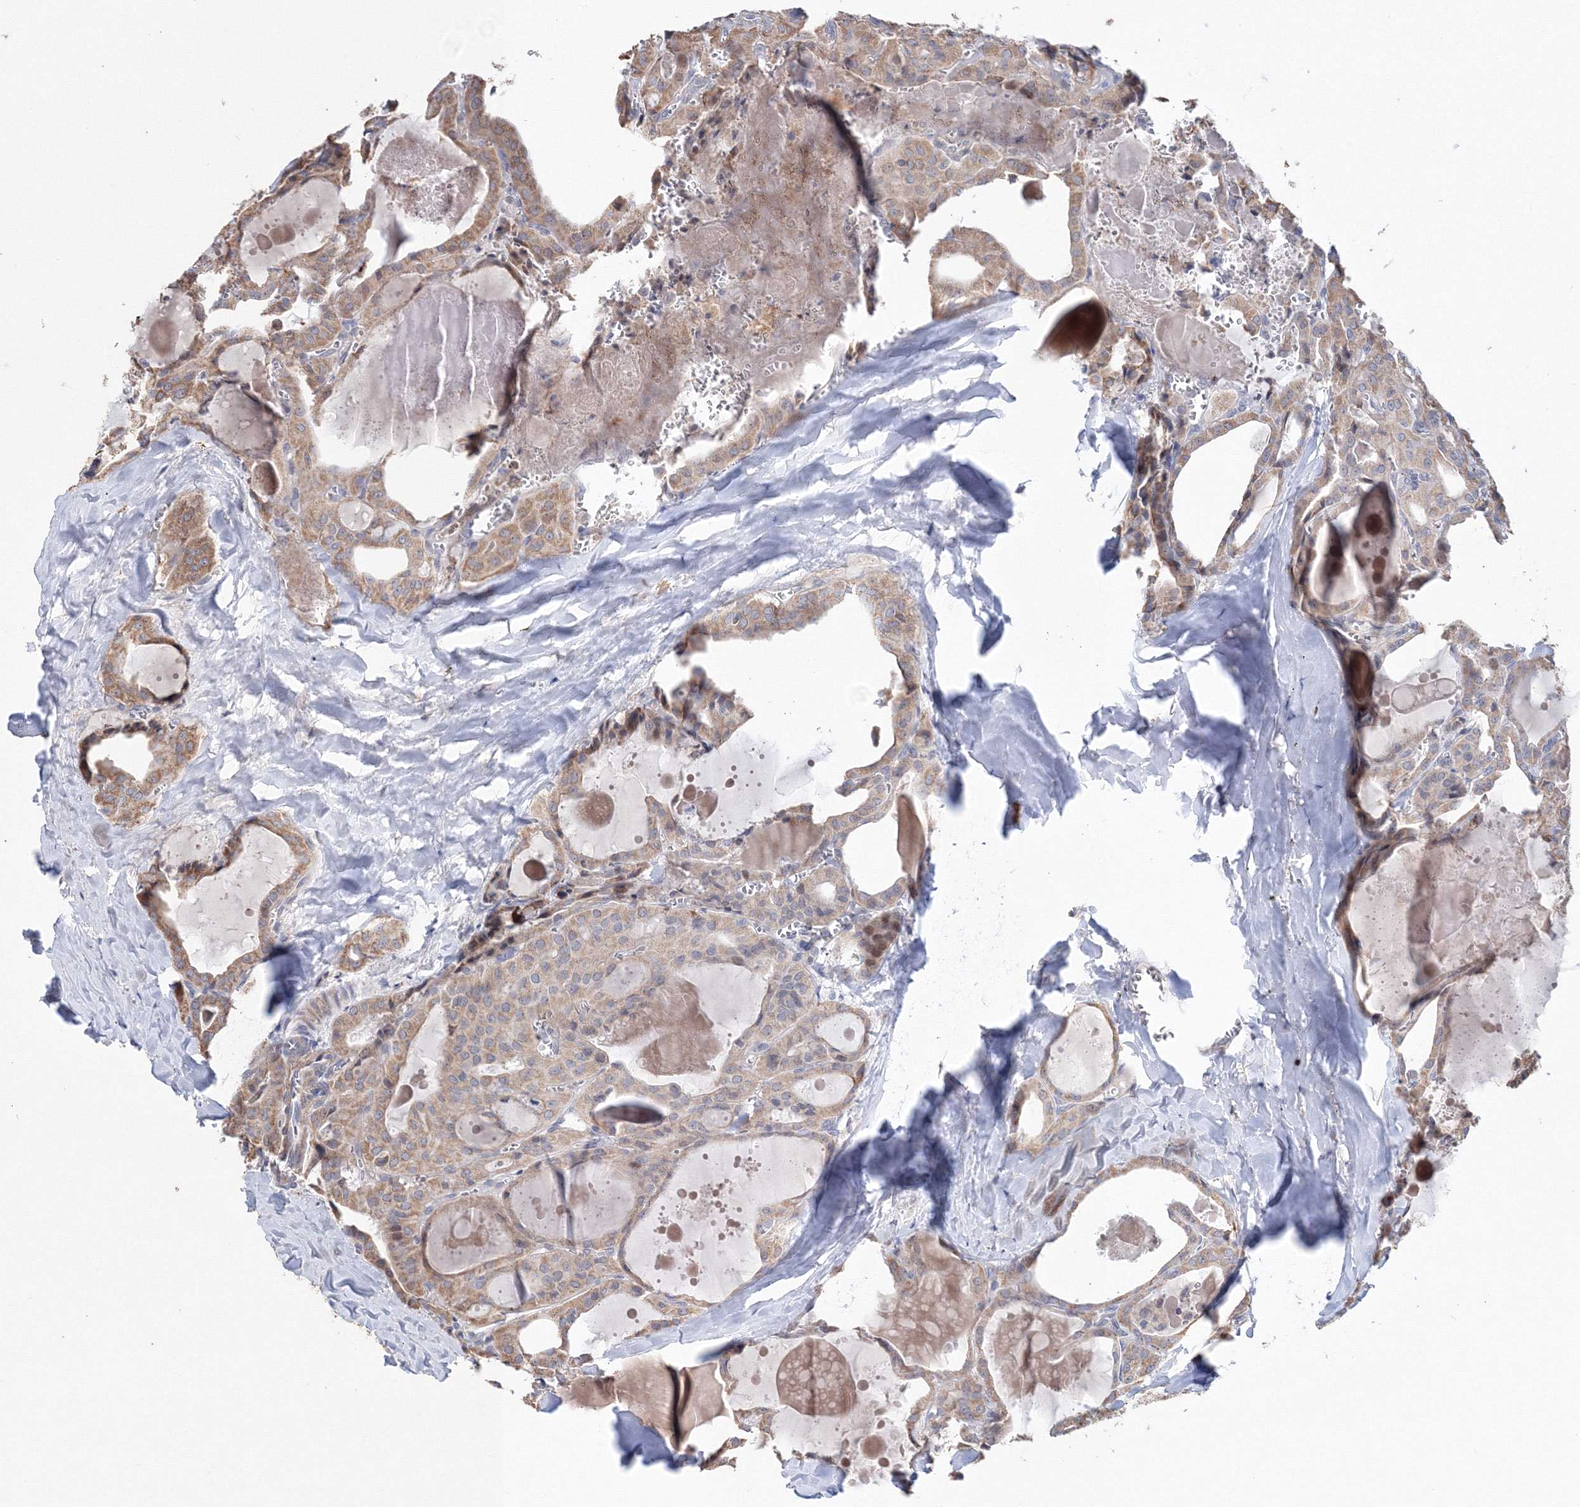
{"staining": {"intensity": "weak", "quantity": "25%-75%", "location": "cytoplasmic/membranous"}, "tissue": "thyroid cancer", "cell_type": "Tumor cells", "image_type": "cancer", "snomed": [{"axis": "morphology", "description": "Papillary adenocarcinoma, NOS"}, {"axis": "topography", "description": "Thyroid gland"}], "caption": "Immunohistochemical staining of papillary adenocarcinoma (thyroid) demonstrates low levels of weak cytoplasmic/membranous positivity in about 25%-75% of tumor cells.", "gene": "PPP2R2B", "patient": {"sex": "male", "age": 52}}